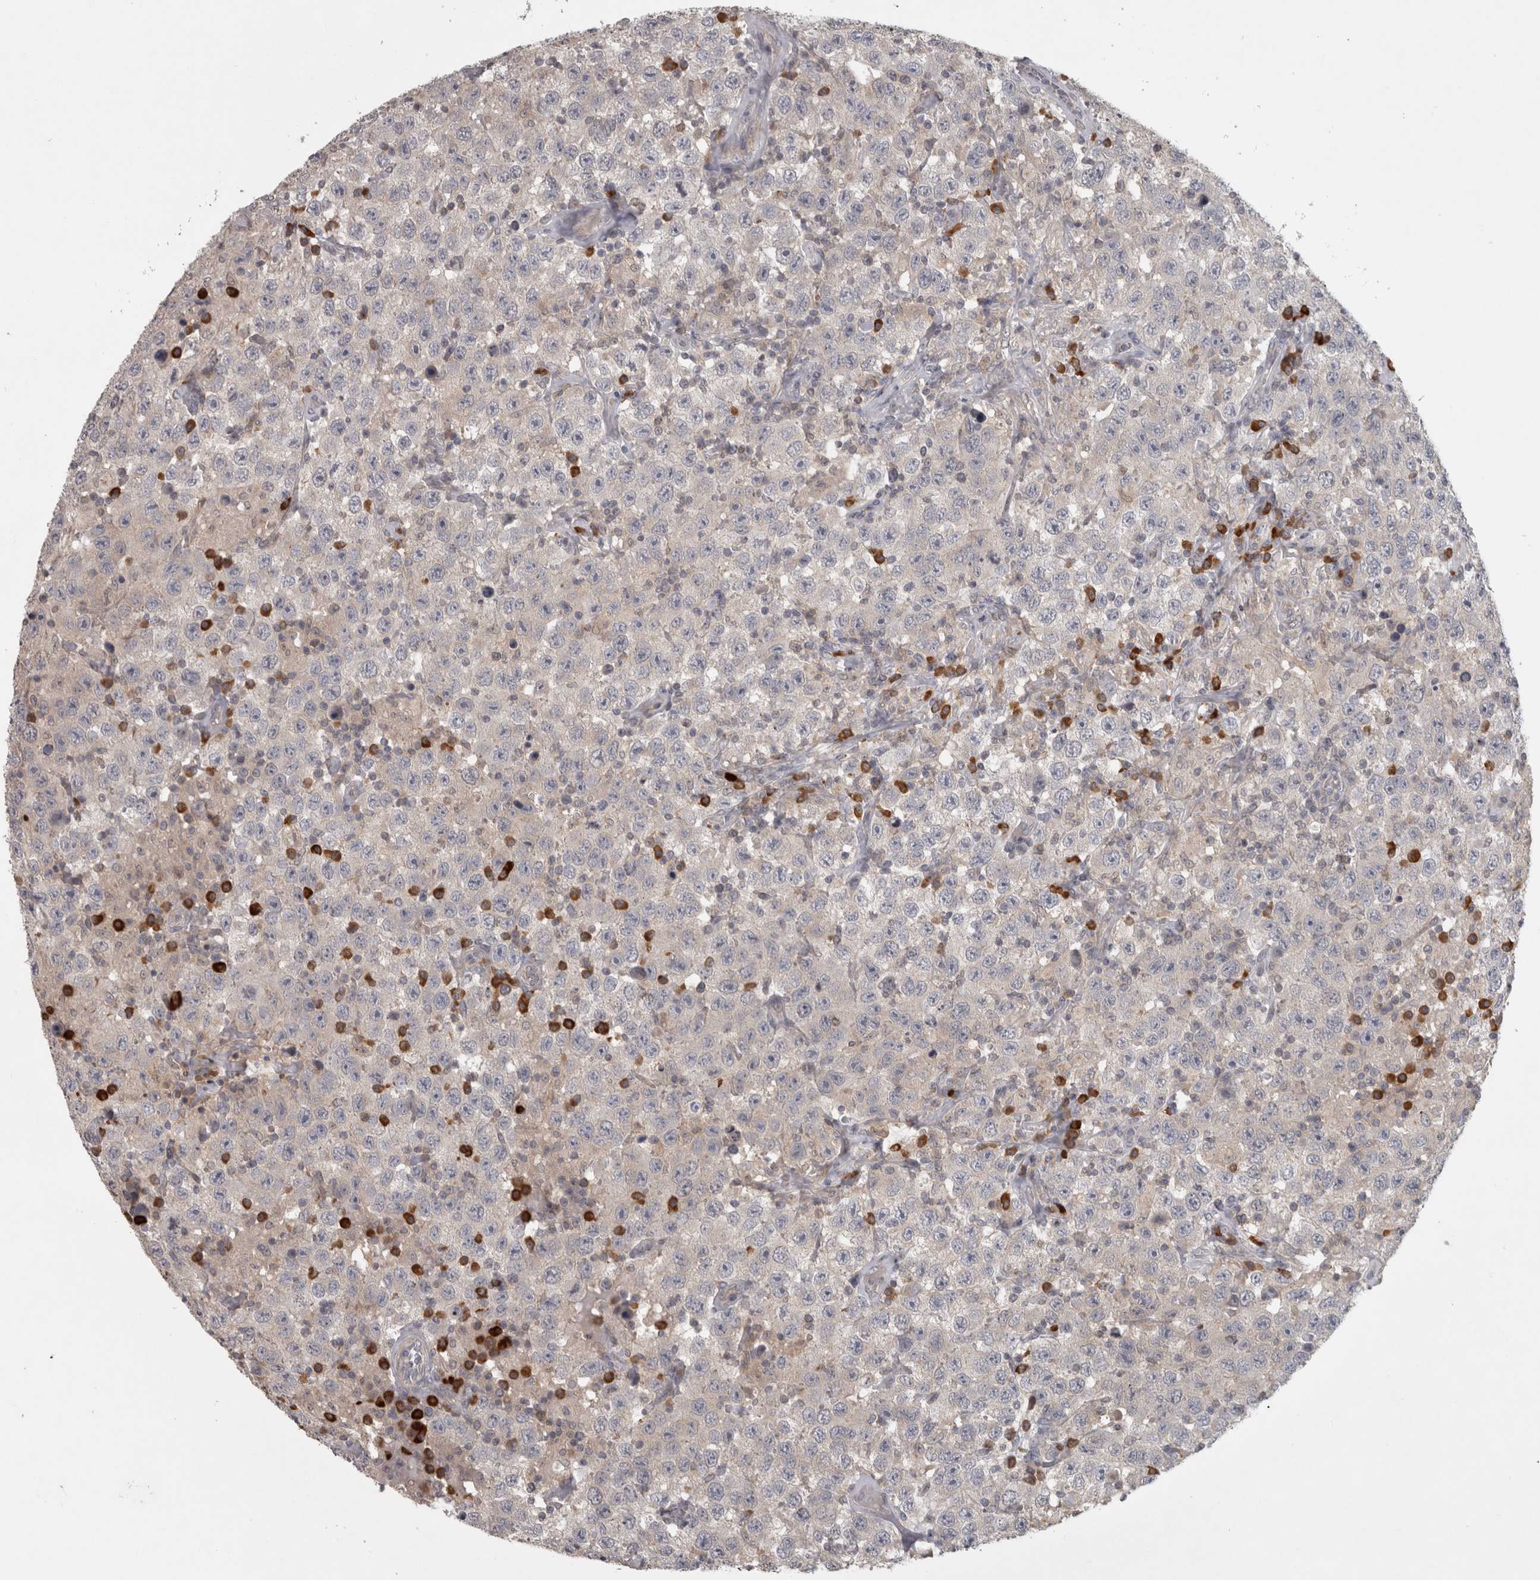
{"staining": {"intensity": "negative", "quantity": "none", "location": "none"}, "tissue": "testis cancer", "cell_type": "Tumor cells", "image_type": "cancer", "snomed": [{"axis": "morphology", "description": "Seminoma, NOS"}, {"axis": "topography", "description": "Testis"}], "caption": "Tumor cells show no significant protein staining in testis cancer (seminoma).", "gene": "SLCO5A1", "patient": {"sex": "male", "age": 41}}